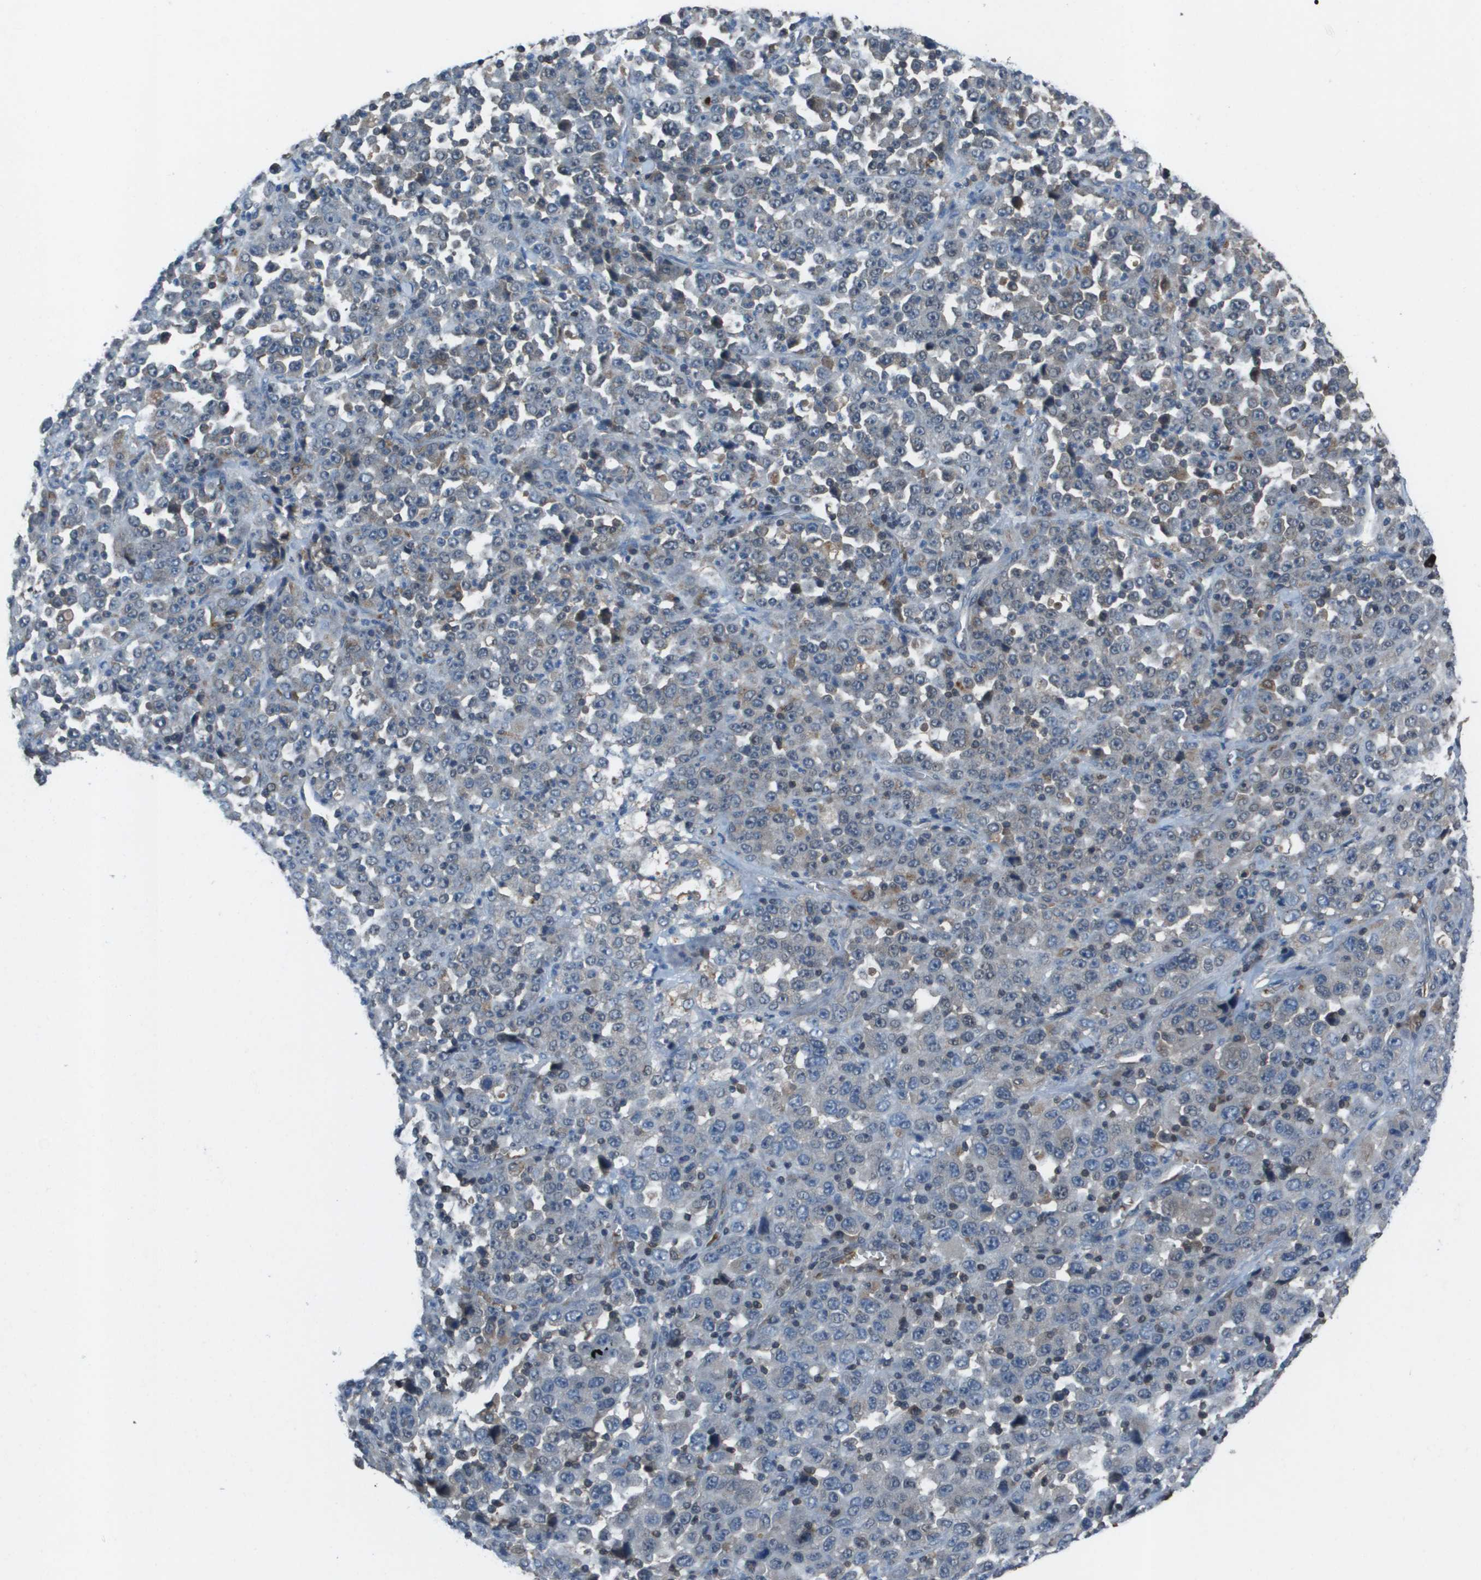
{"staining": {"intensity": "weak", "quantity": "<25%", "location": "cytoplasmic/membranous,nuclear"}, "tissue": "stomach cancer", "cell_type": "Tumor cells", "image_type": "cancer", "snomed": [{"axis": "morphology", "description": "Normal tissue, NOS"}, {"axis": "morphology", "description": "Adenocarcinoma, NOS"}, {"axis": "topography", "description": "Stomach, upper"}, {"axis": "topography", "description": "Stomach"}], "caption": "This micrograph is of stomach cancer stained with IHC to label a protein in brown with the nuclei are counter-stained blue. There is no positivity in tumor cells. (IHC, brightfield microscopy, high magnification).", "gene": "CAMK4", "patient": {"sex": "male", "age": 59}}